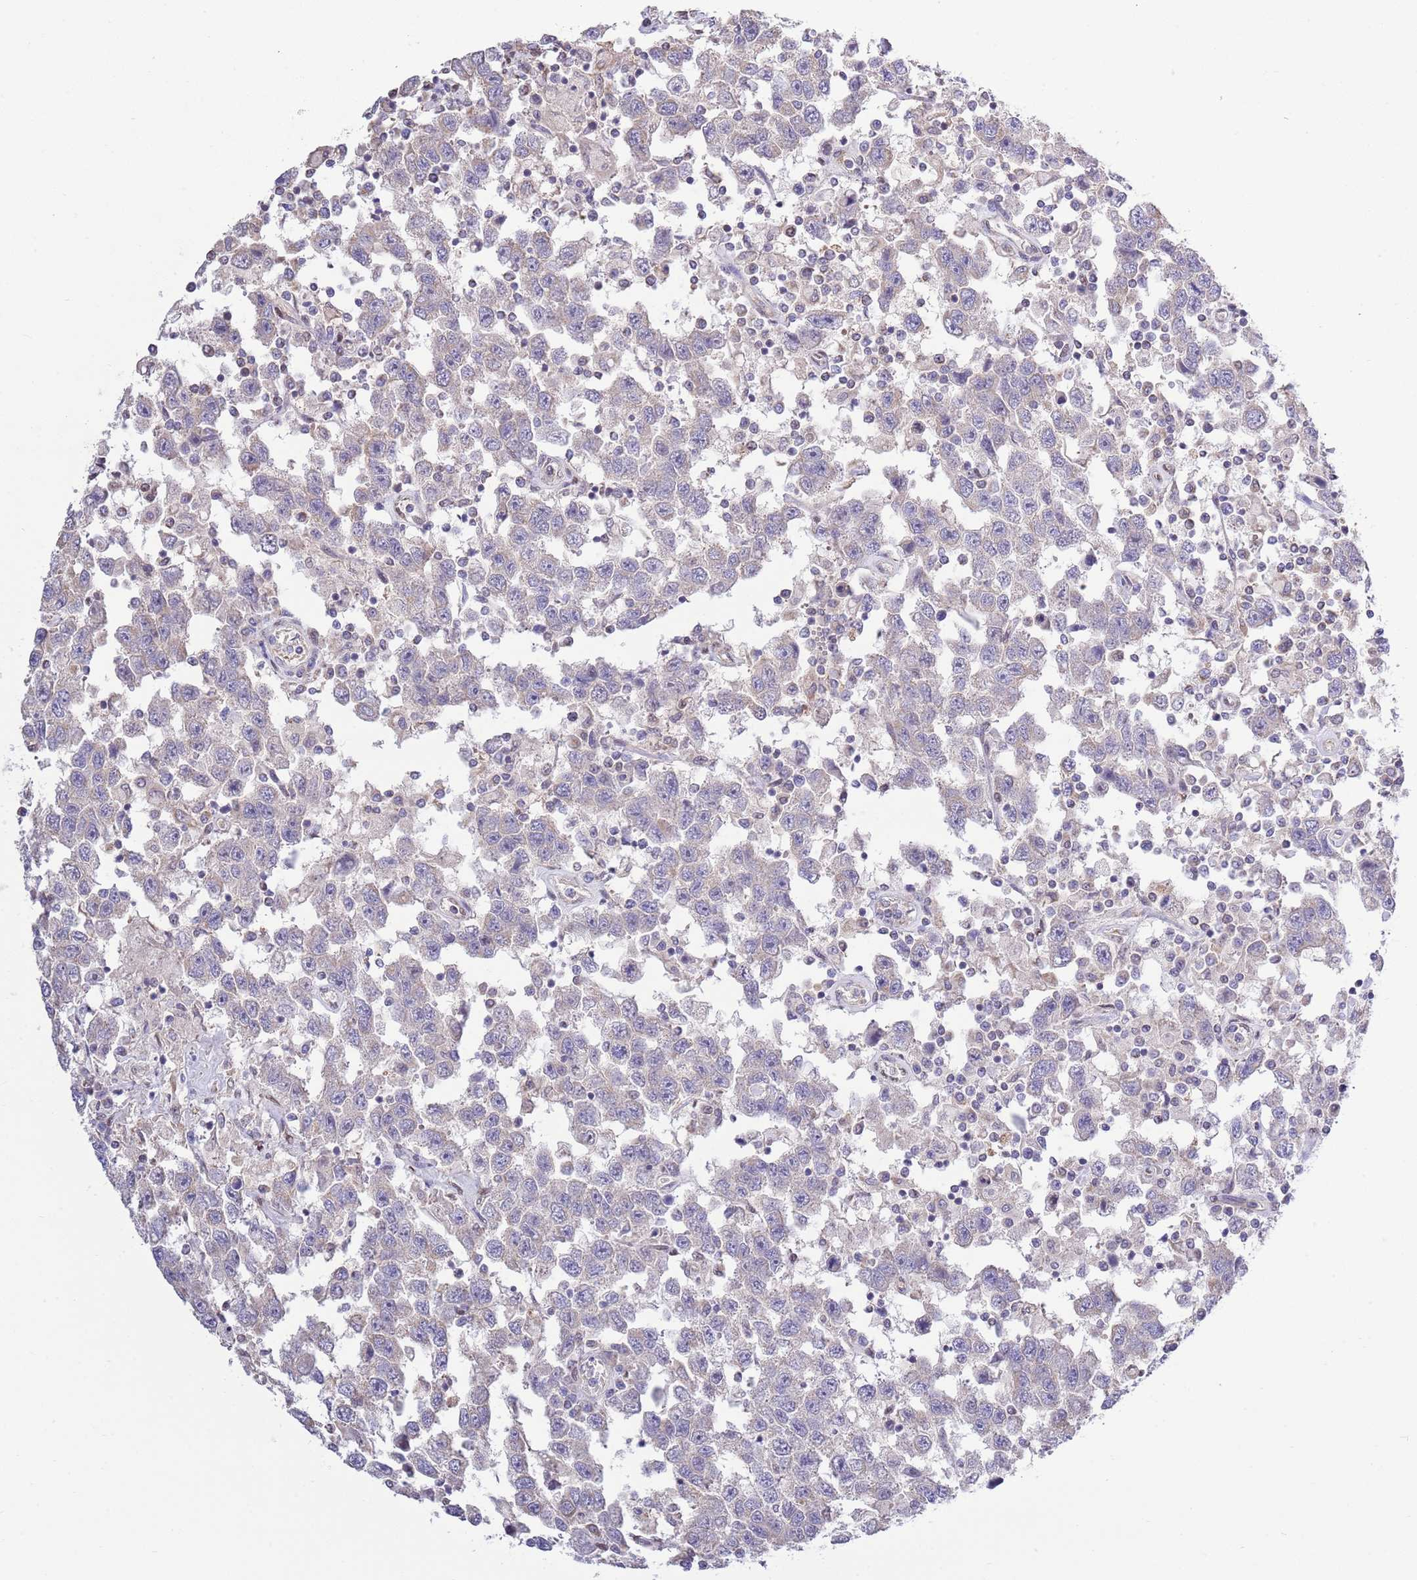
{"staining": {"intensity": "negative", "quantity": "none", "location": "none"}, "tissue": "testis cancer", "cell_type": "Tumor cells", "image_type": "cancer", "snomed": [{"axis": "morphology", "description": "Seminoma, NOS"}, {"axis": "topography", "description": "Testis"}], "caption": "There is no significant staining in tumor cells of testis seminoma. (Stains: DAB immunohistochemistry with hematoxylin counter stain, Microscopy: brightfield microscopy at high magnification).", "gene": "ARL2BP", "patient": {"sex": "male", "age": 41}}